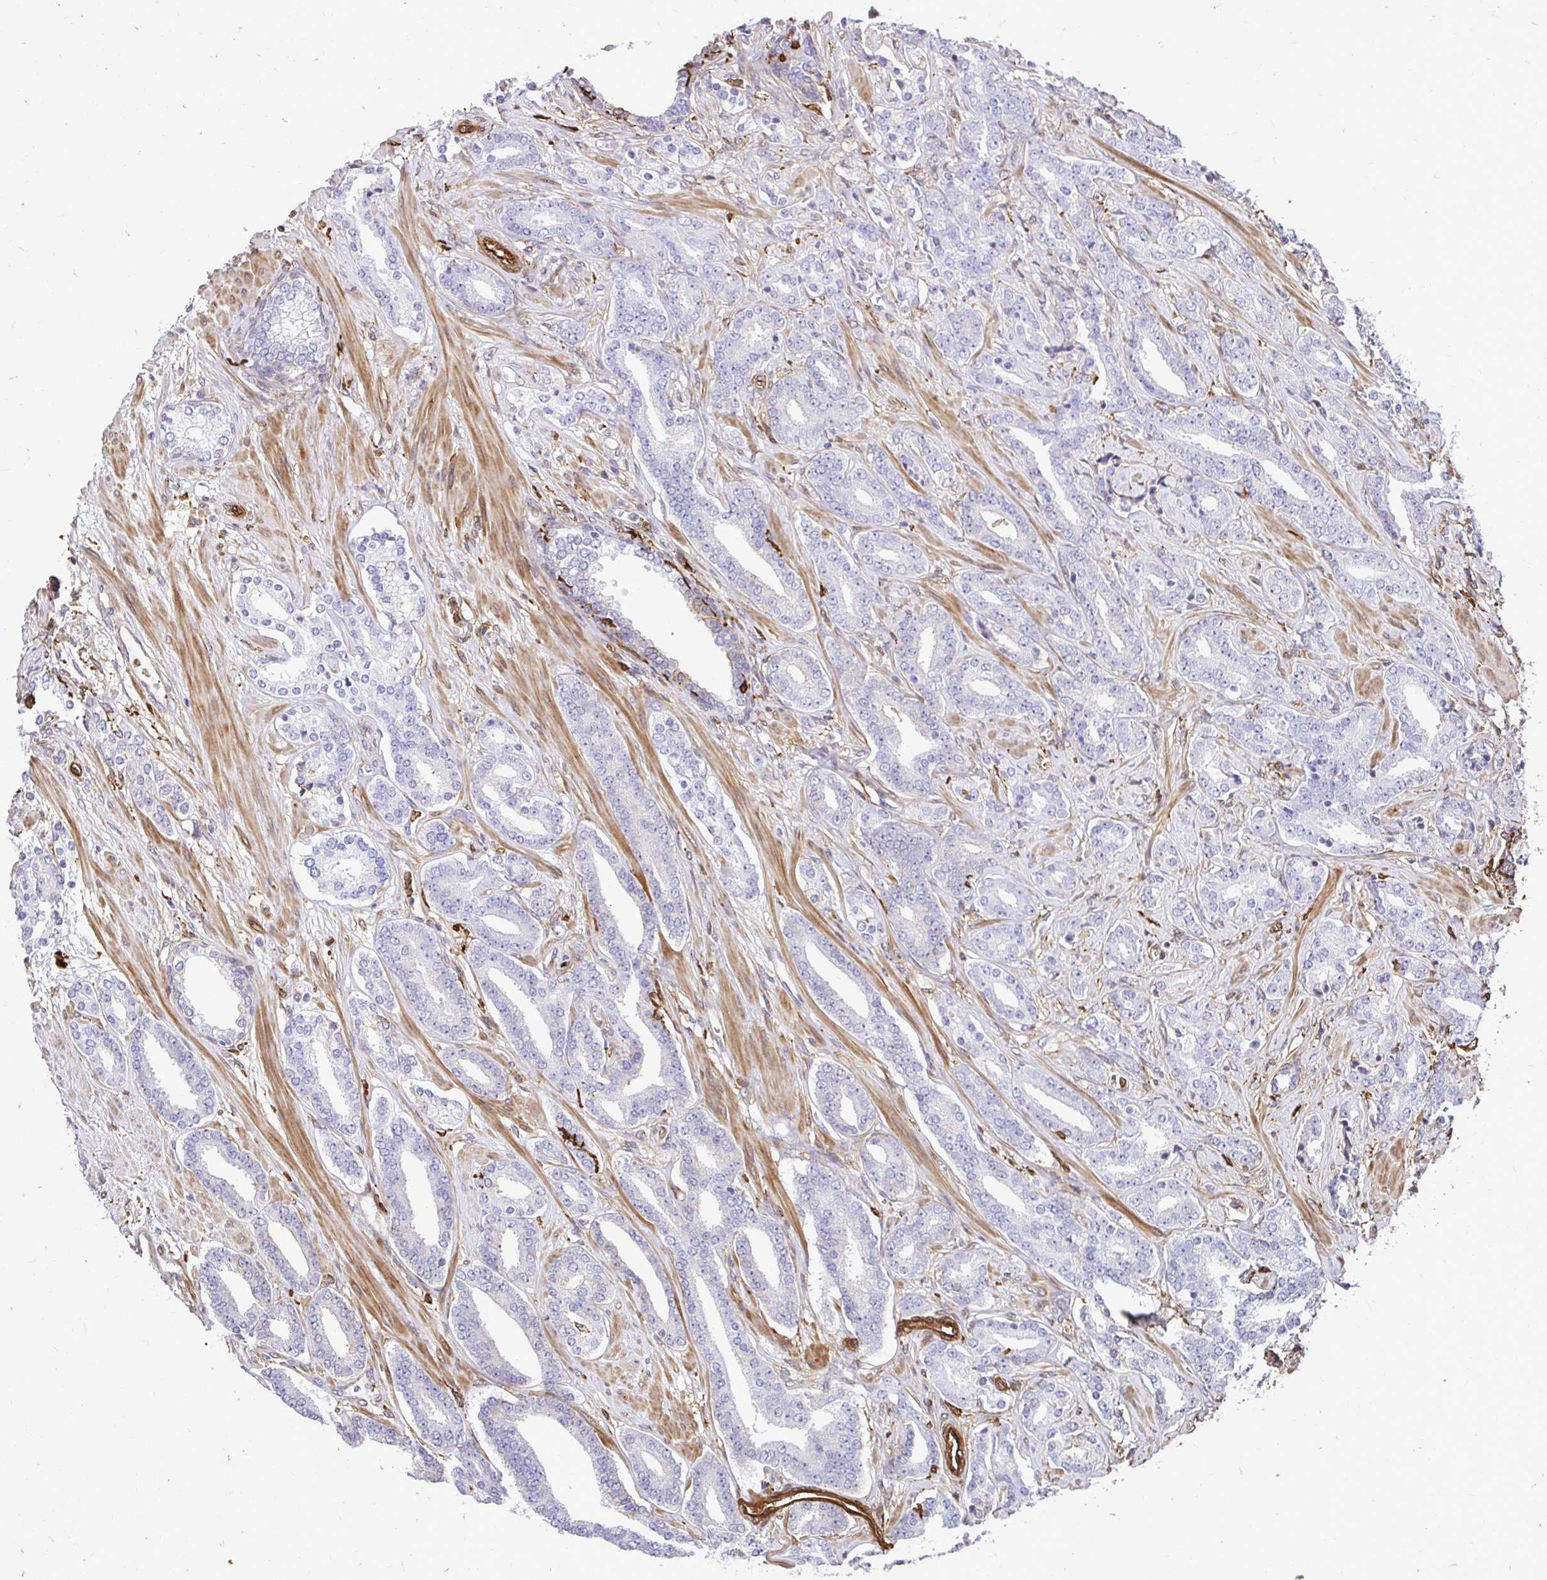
{"staining": {"intensity": "weak", "quantity": "<25%", "location": "cytoplasmic/membranous"}, "tissue": "prostate cancer", "cell_type": "Tumor cells", "image_type": "cancer", "snomed": [{"axis": "morphology", "description": "Adenocarcinoma, High grade"}, {"axis": "topography", "description": "Prostate"}], "caption": "A high-resolution photomicrograph shows immunohistochemistry (IHC) staining of prostate cancer (high-grade adenocarcinoma), which displays no significant expression in tumor cells.", "gene": "GSN", "patient": {"sex": "male", "age": 60}}